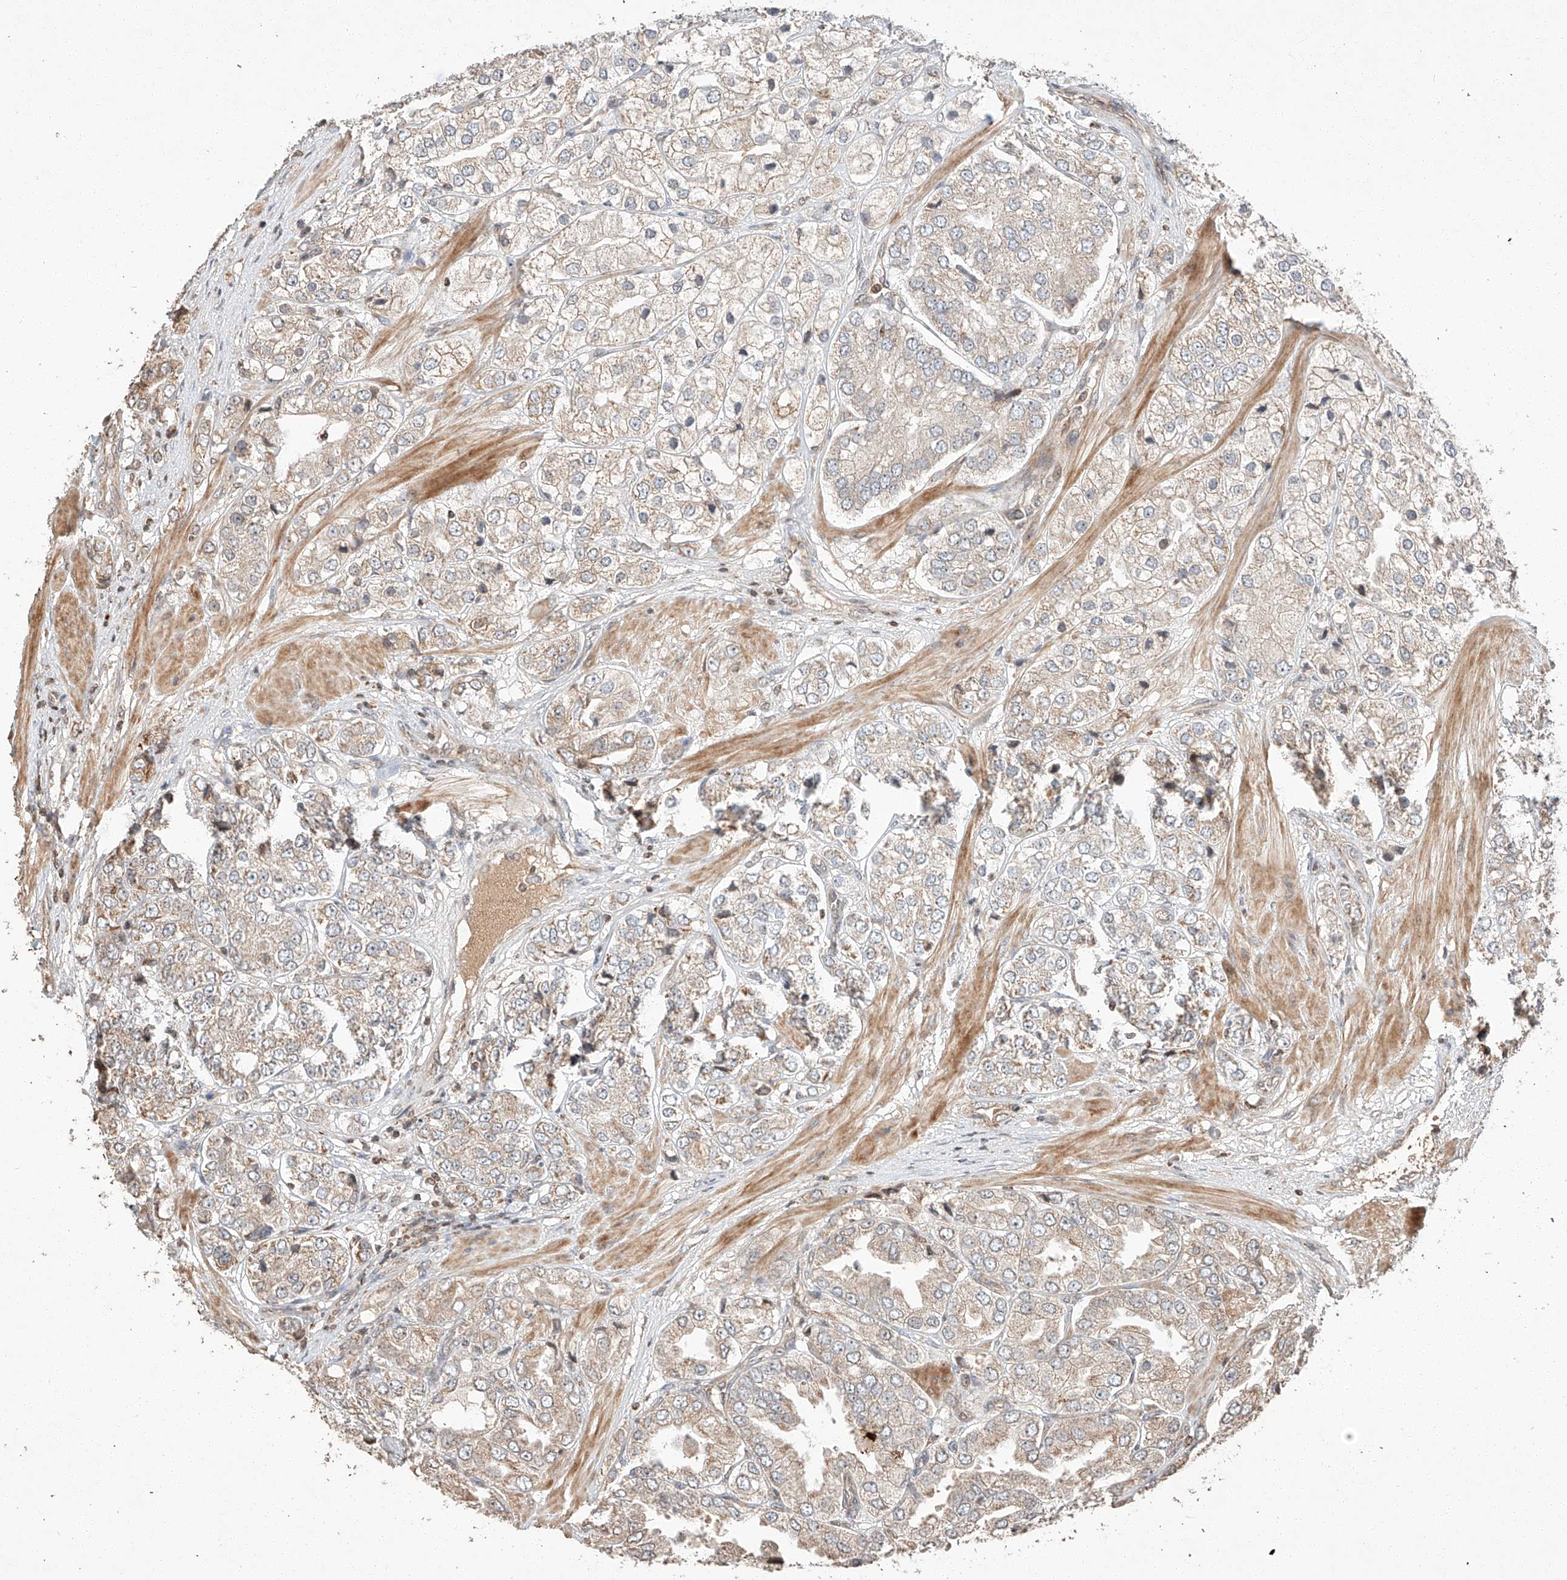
{"staining": {"intensity": "moderate", "quantity": "<25%", "location": "cytoplasmic/membranous"}, "tissue": "prostate cancer", "cell_type": "Tumor cells", "image_type": "cancer", "snomed": [{"axis": "morphology", "description": "Adenocarcinoma, High grade"}, {"axis": "topography", "description": "Prostate"}], "caption": "Tumor cells exhibit low levels of moderate cytoplasmic/membranous expression in approximately <25% of cells in human high-grade adenocarcinoma (prostate). The protein of interest is stained brown, and the nuclei are stained in blue (DAB IHC with brightfield microscopy, high magnification).", "gene": "ARHGAP33", "patient": {"sex": "male", "age": 50}}